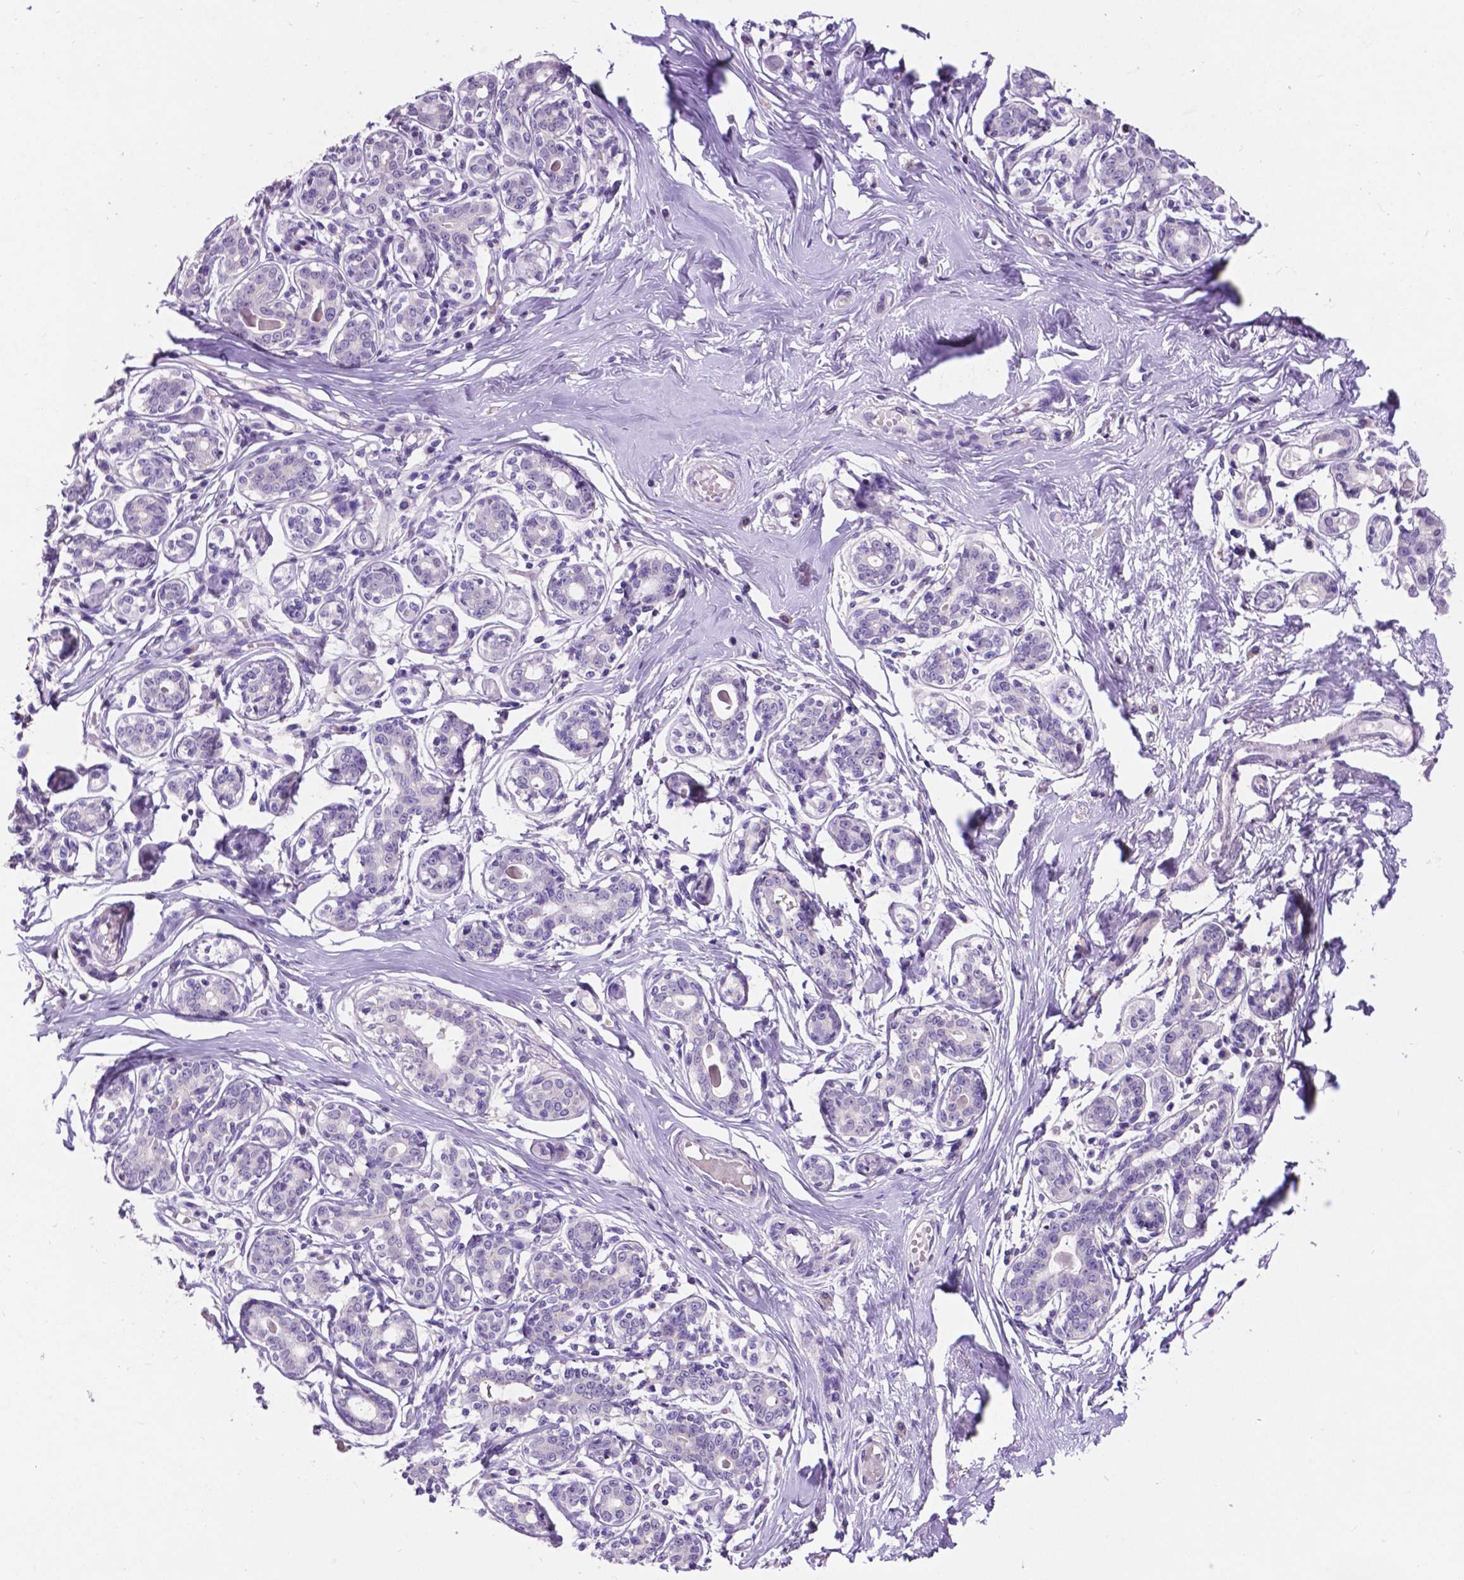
{"staining": {"intensity": "negative", "quantity": "none", "location": "none"}, "tissue": "breast", "cell_type": "Adipocytes", "image_type": "normal", "snomed": [{"axis": "morphology", "description": "Normal tissue, NOS"}, {"axis": "topography", "description": "Skin"}, {"axis": "topography", "description": "Breast"}], "caption": "This is a photomicrograph of immunohistochemistry staining of benign breast, which shows no expression in adipocytes. (DAB (3,3'-diaminobenzidine) IHC with hematoxylin counter stain).", "gene": "PLSCR1", "patient": {"sex": "female", "age": 43}}